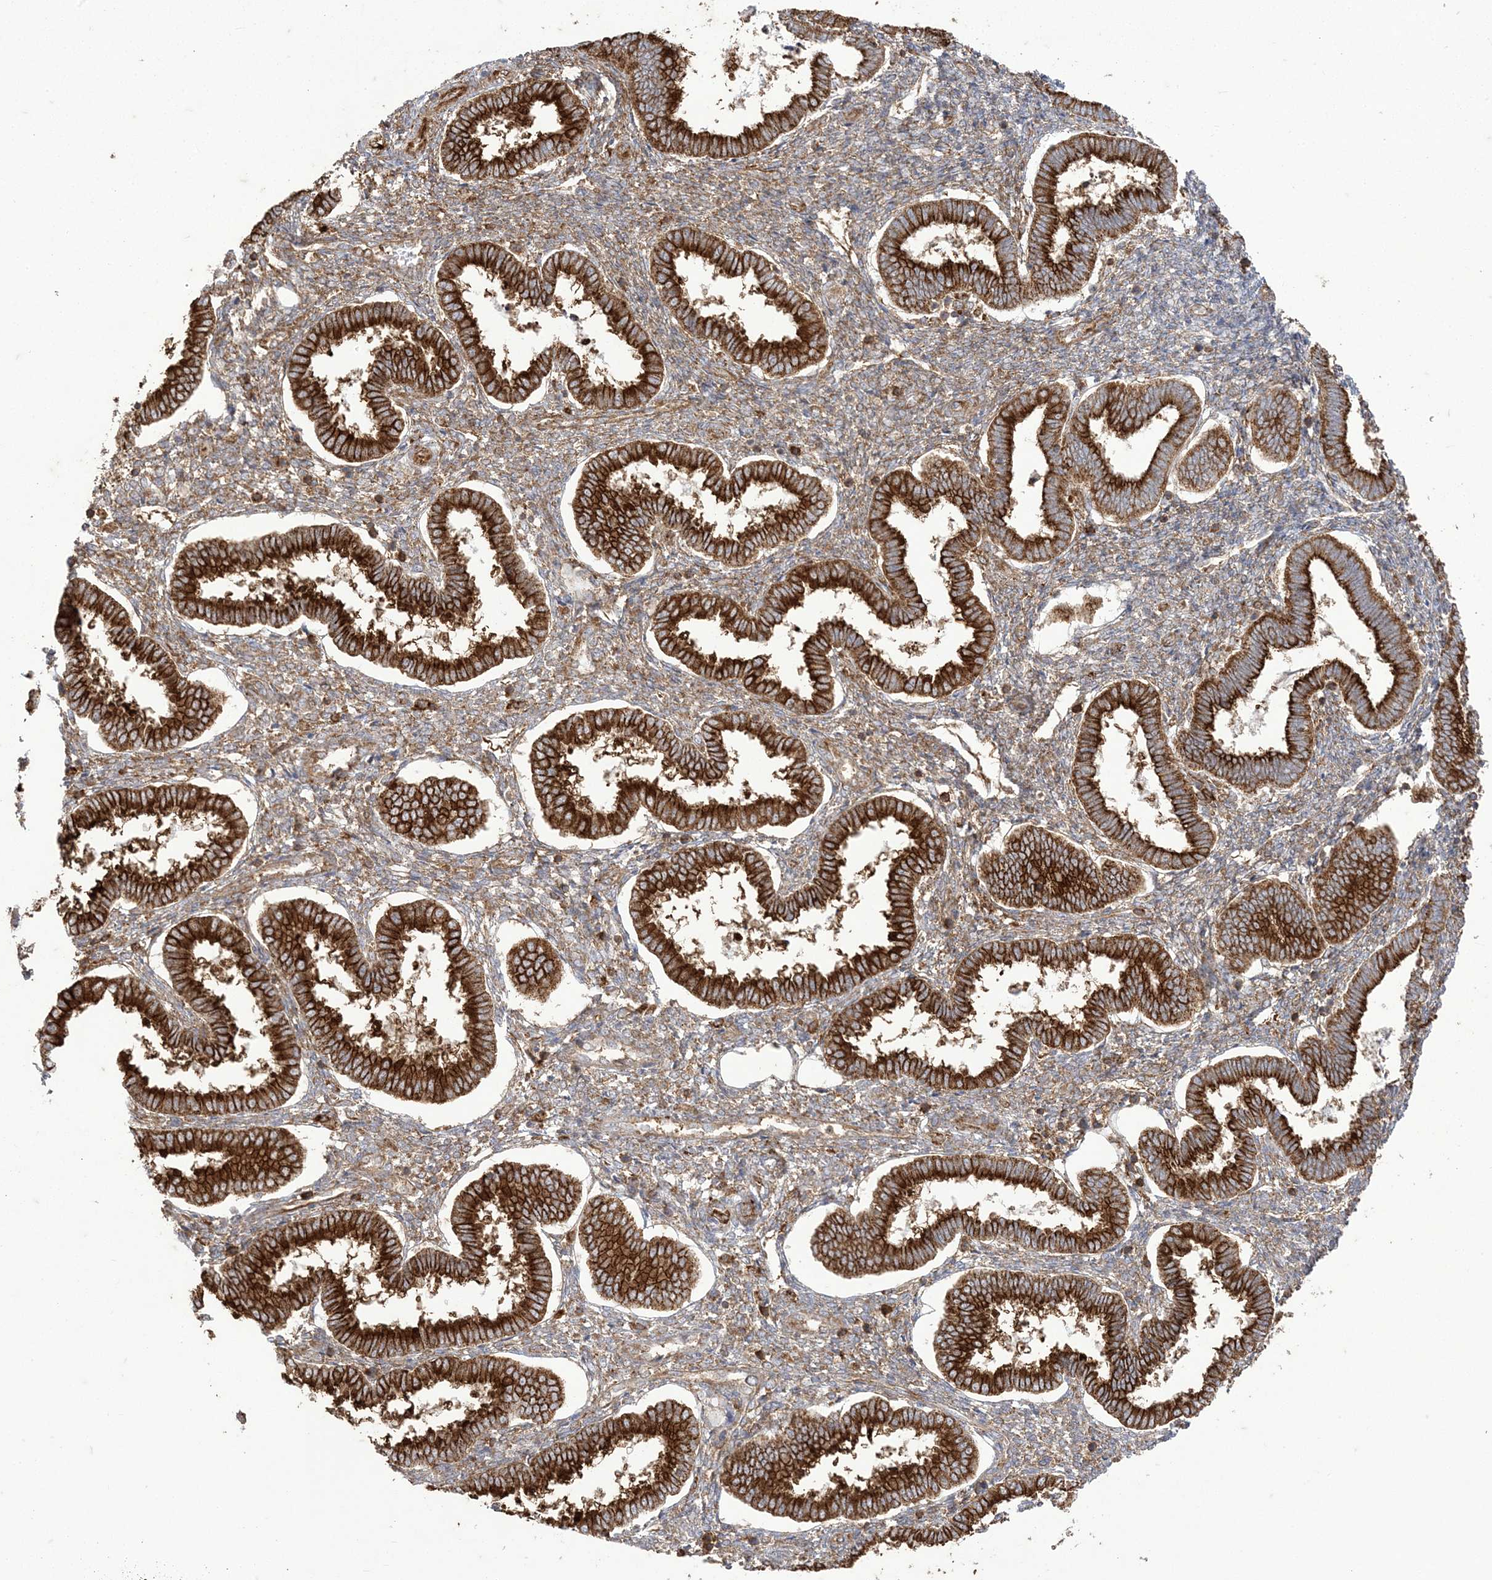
{"staining": {"intensity": "moderate", "quantity": "25%-75%", "location": "cytoplasmic/membranous"}, "tissue": "endometrium", "cell_type": "Cells in endometrial stroma", "image_type": "normal", "snomed": [{"axis": "morphology", "description": "Normal tissue, NOS"}, {"axis": "topography", "description": "Endometrium"}], "caption": "Immunohistochemistry histopathology image of unremarkable human endometrium stained for a protein (brown), which displays medium levels of moderate cytoplasmic/membranous expression in approximately 25%-75% of cells in endometrial stroma.", "gene": "DERL3", "patient": {"sex": "female", "age": 24}}